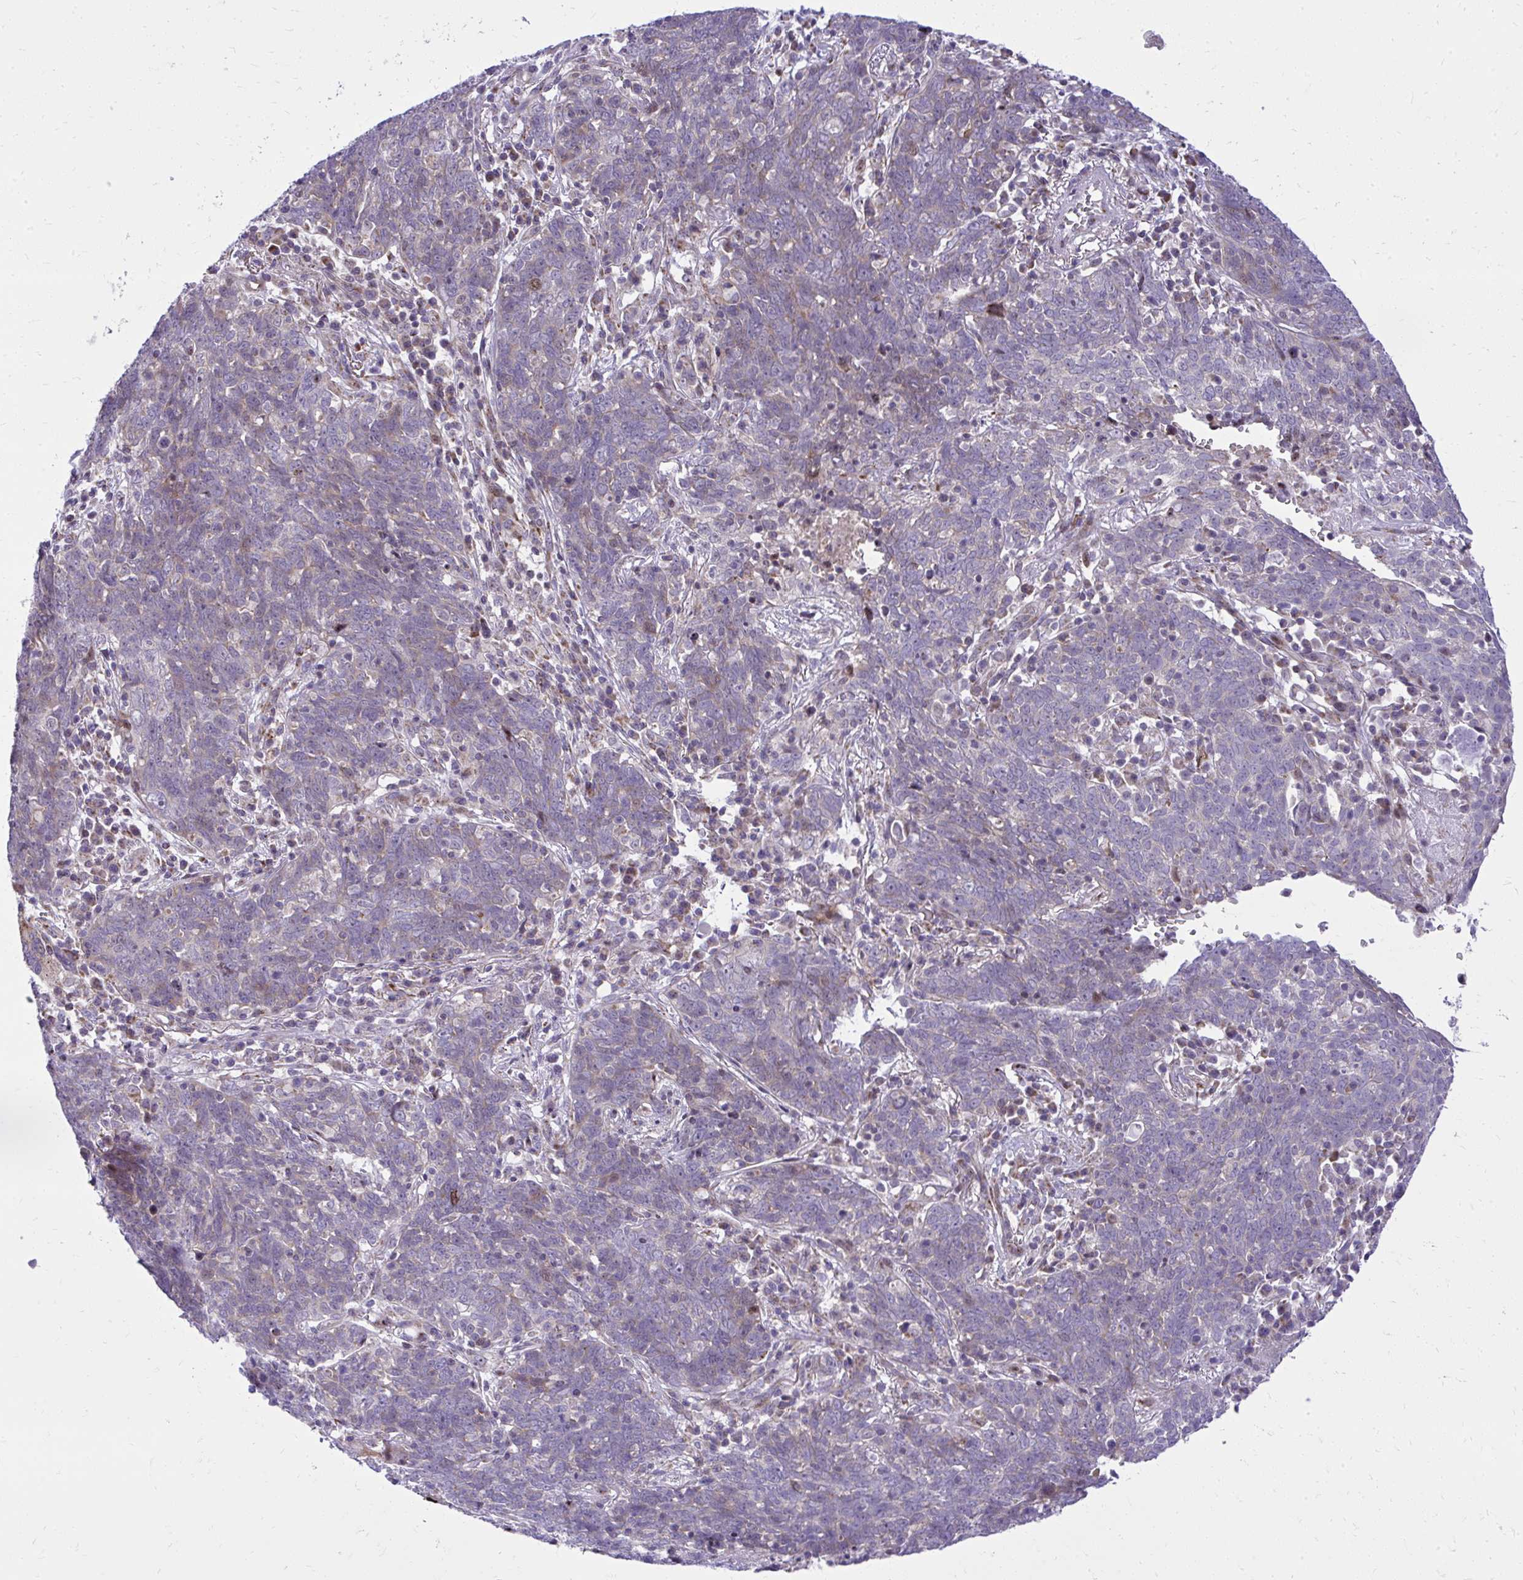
{"staining": {"intensity": "negative", "quantity": "none", "location": "none"}, "tissue": "lung cancer", "cell_type": "Tumor cells", "image_type": "cancer", "snomed": [{"axis": "morphology", "description": "Squamous cell carcinoma, NOS"}, {"axis": "topography", "description": "Lung"}], "caption": "This histopathology image is of lung squamous cell carcinoma stained with immunohistochemistry to label a protein in brown with the nuclei are counter-stained blue. There is no positivity in tumor cells.", "gene": "GPRIN3", "patient": {"sex": "female", "age": 72}}